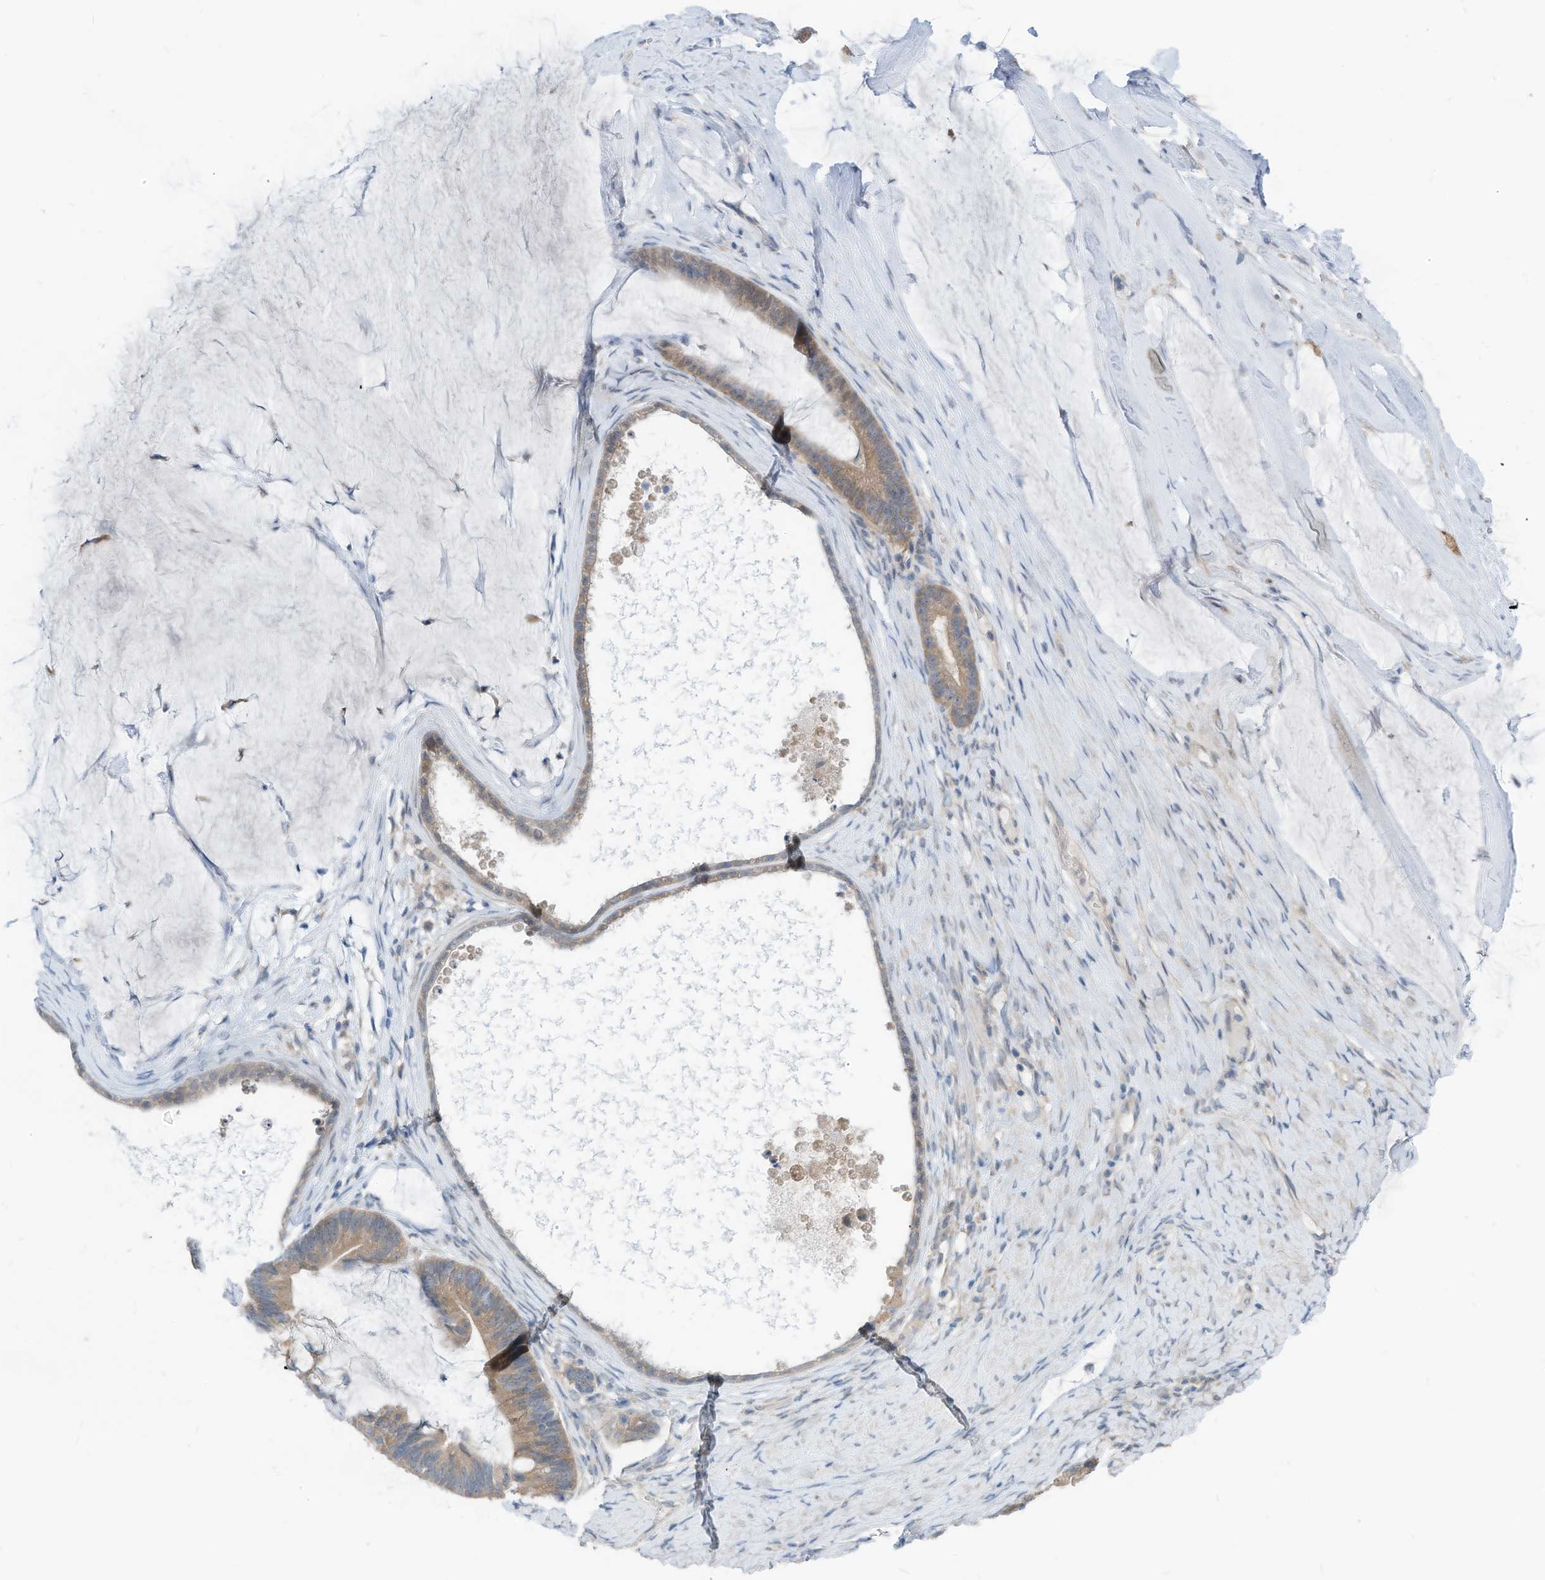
{"staining": {"intensity": "weak", "quantity": ">75%", "location": "cytoplasmic/membranous"}, "tissue": "ovarian cancer", "cell_type": "Tumor cells", "image_type": "cancer", "snomed": [{"axis": "morphology", "description": "Cystadenocarcinoma, mucinous, NOS"}, {"axis": "topography", "description": "Ovary"}], "caption": "Tumor cells reveal low levels of weak cytoplasmic/membranous staining in about >75% of cells in human ovarian mucinous cystadenocarcinoma.", "gene": "LDAH", "patient": {"sex": "female", "age": 61}}